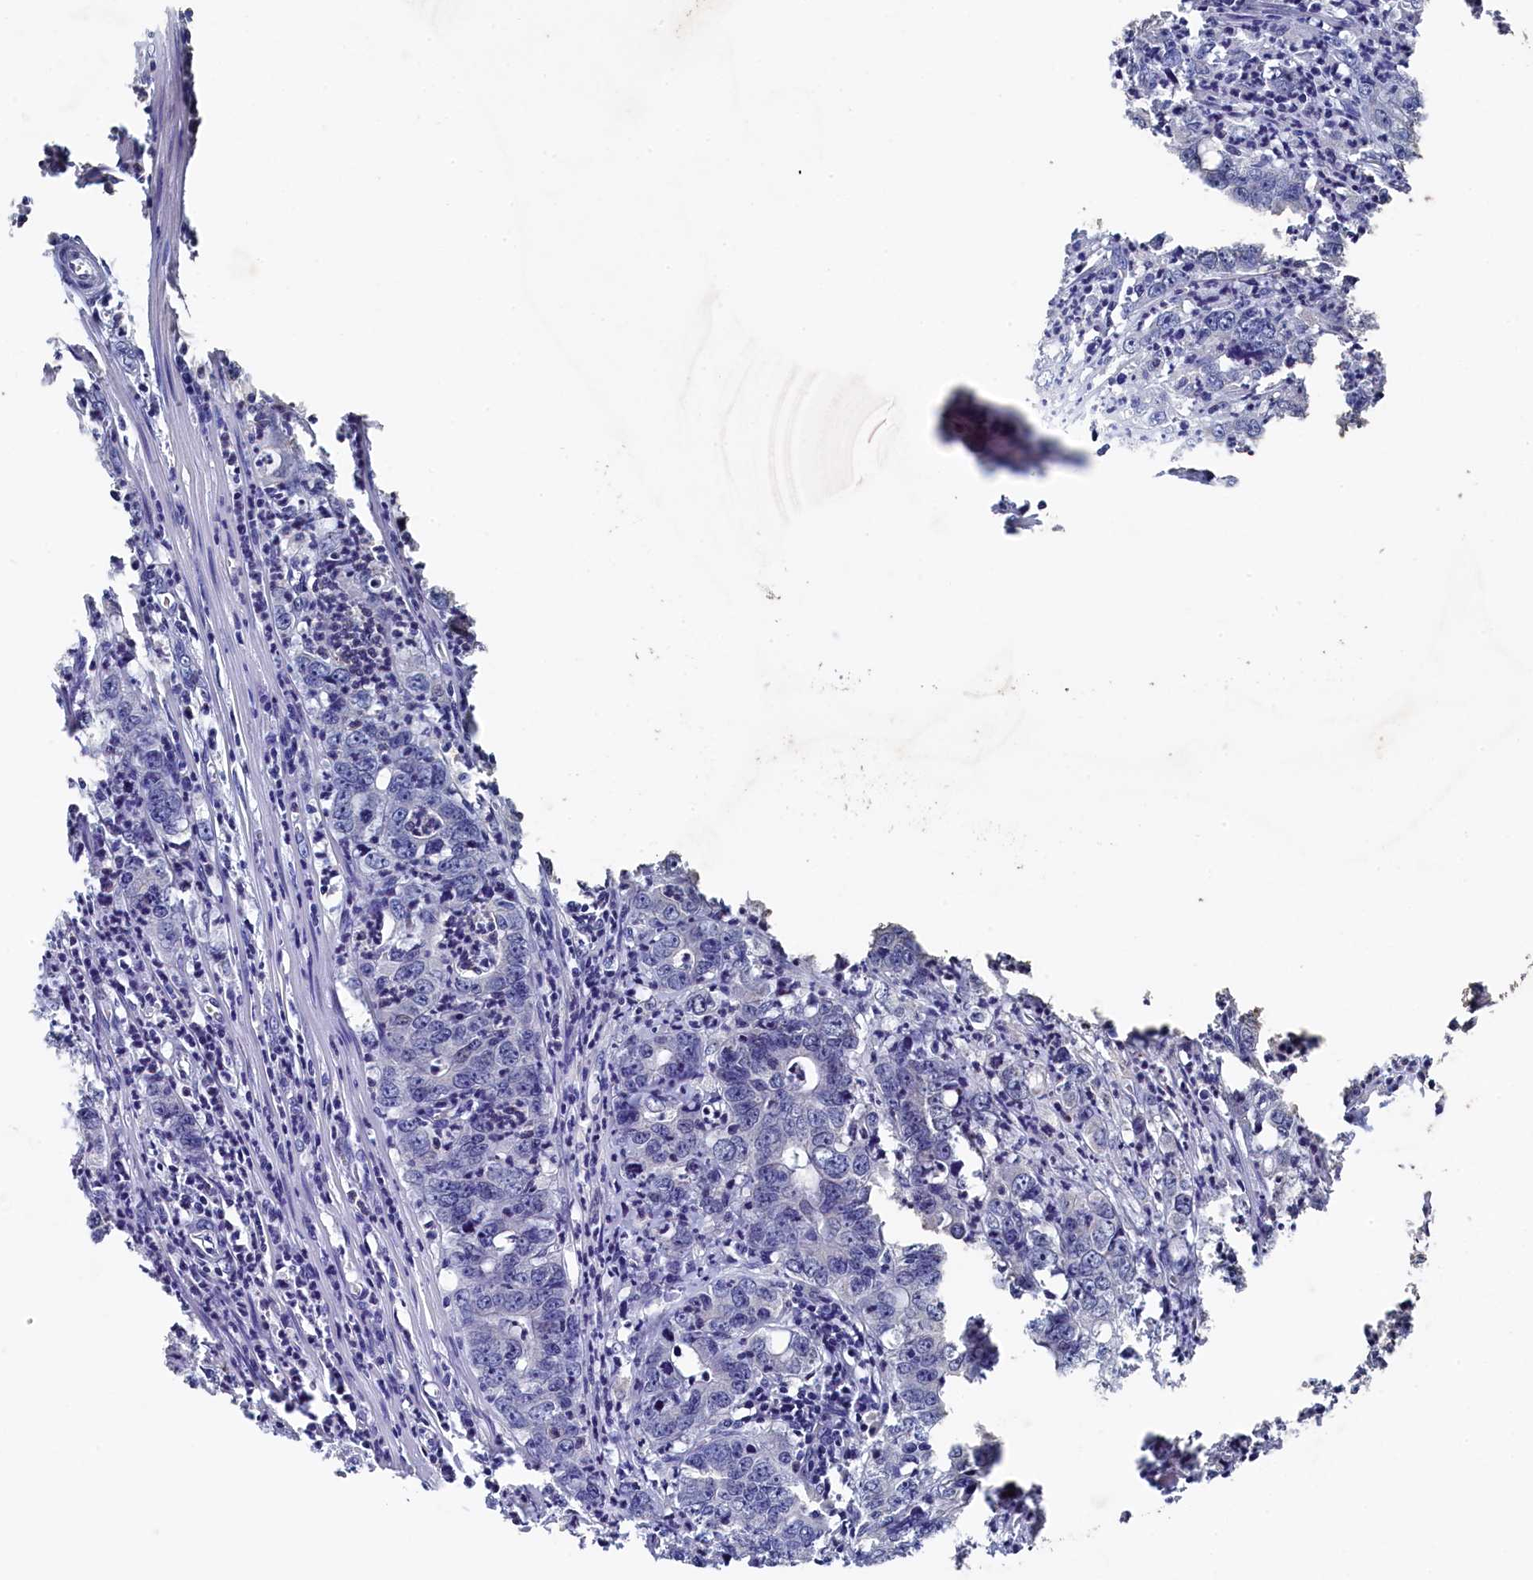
{"staining": {"intensity": "negative", "quantity": "none", "location": "none"}, "tissue": "colorectal cancer", "cell_type": "Tumor cells", "image_type": "cancer", "snomed": [{"axis": "morphology", "description": "Adenocarcinoma, NOS"}, {"axis": "topography", "description": "Colon"}], "caption": "Protein analysis of colorectal cancer (adenocarcinoma) exhibits no significant positivity in tumor cells.", "gene": "PIGN", "patient": {"sex": "female", "age": 75}}